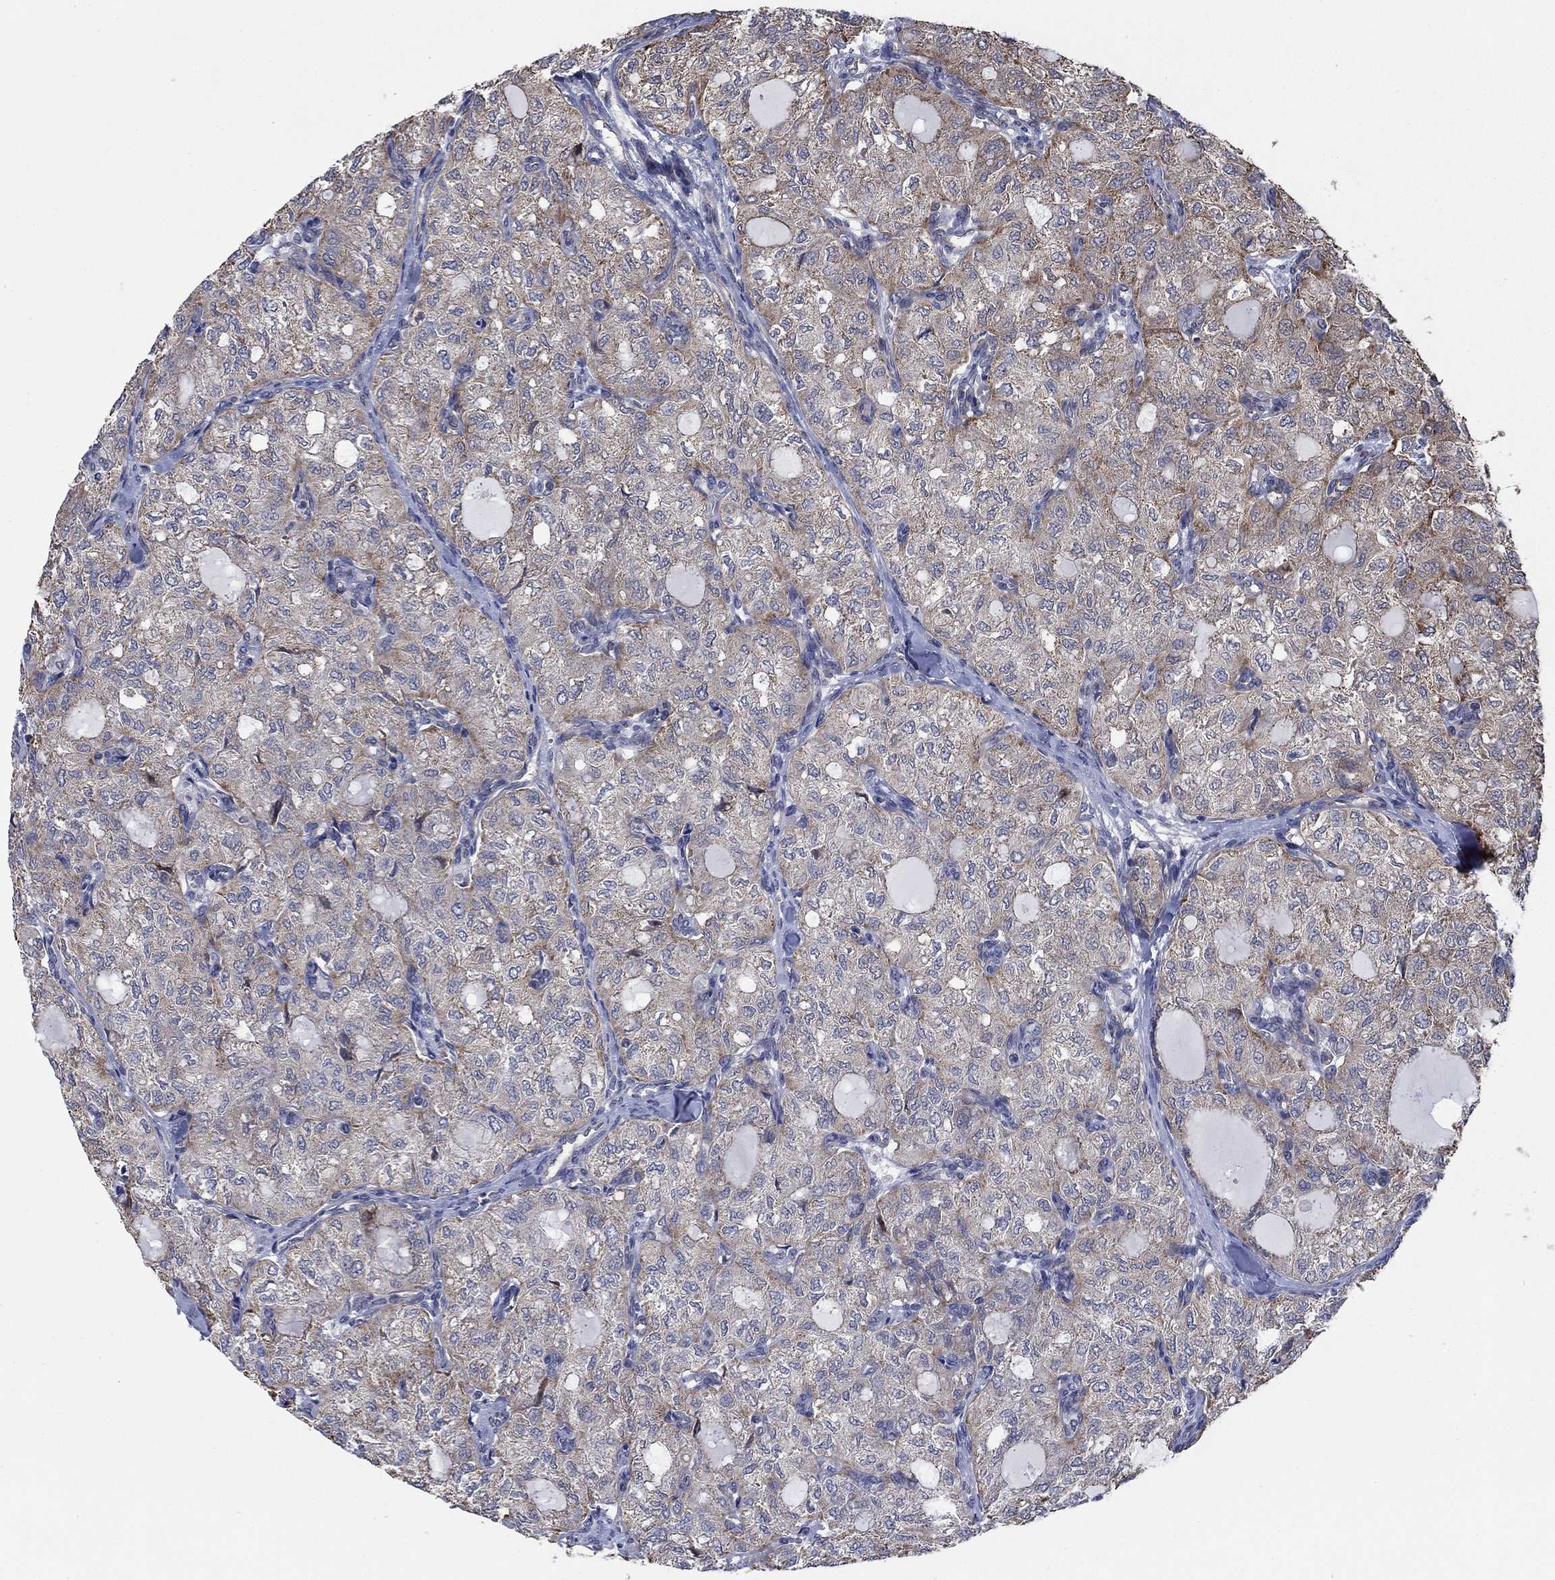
{"staining": {"intensity": "weak", "quantity": "25%-75%", "location": "cytoplasmic/membranous"}, "tissue": "thyroid cancer", "cell_type": "Tumor cells", "image_type": "cancer", "snomed": [{"axis": "morphology", "description": "Follicular adenoma carcinoma, NOS"}, {"axis": "topography", "description": "Thyroid gland"}], "caption": "IHC (DAB (3,3'-diaminobenzidine)) staining of human thyroid cancer (follicular adenoma carcinoma) reveals weak cytoplasmic/membranous protein expression in about 25%-75% of tumor cells.", "gene": "NME7", "patient": {"sex": "male", "age": 75}}